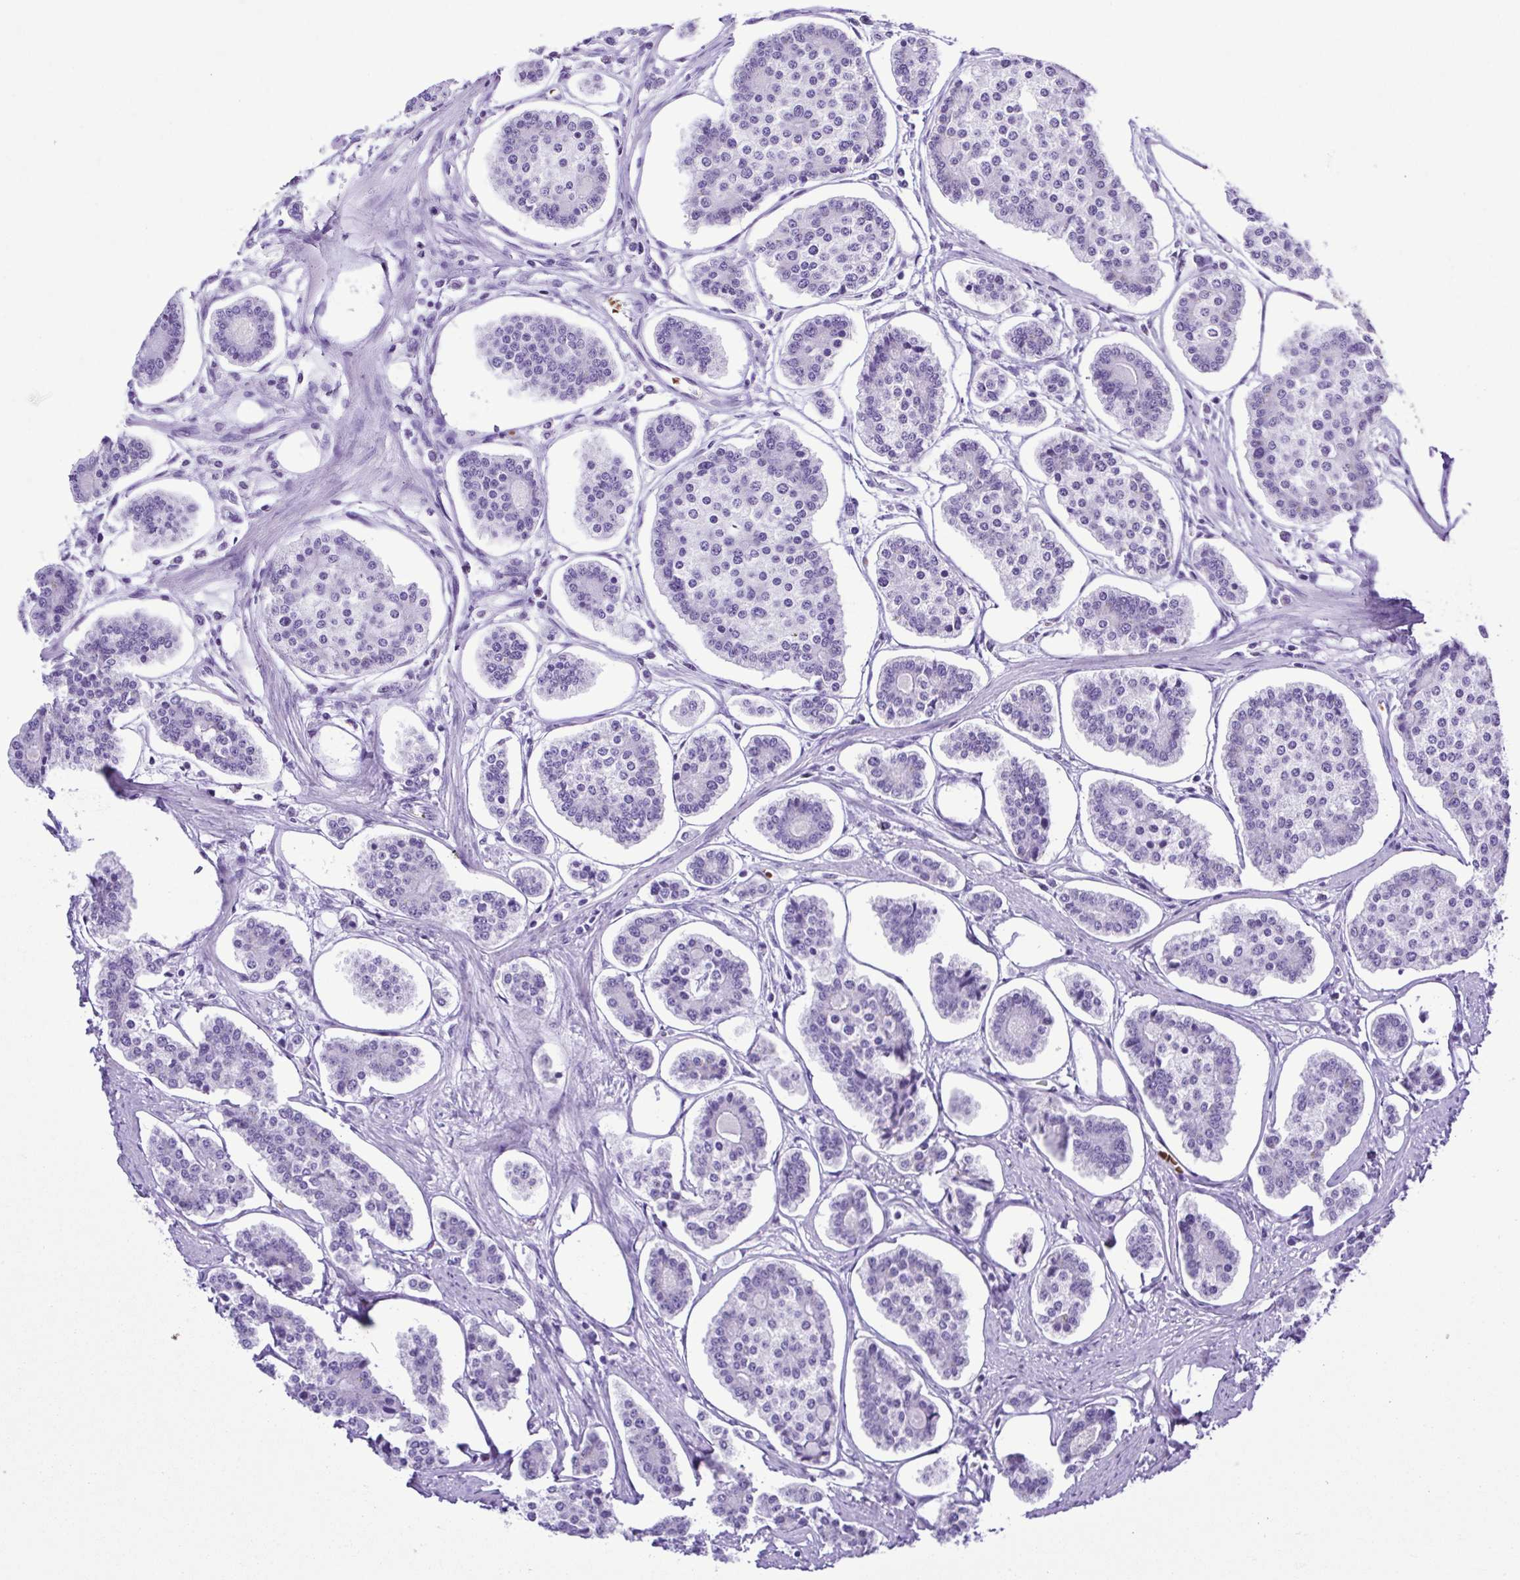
{"staining": {"intensity": "negative", "quantity": "none", "location": "none"}, "tissue": "carcinoid", "cell_type": "Tumor cells", "image_type": "cancer", "snomed": [{"axis": "morphology", "description": "Carcinoid, malignant, NOS"}, {"axis": "topography", "description": "Small intestine"}], "caption": "IHC micrograph of neoplastic tissue: human carcinoid stained with DAB (3,3'-diaminobenzidine) displays no significant protein staining in tumor cells.", "gene": "SYT1", "patient": {"sex": "female", "age": 65}}